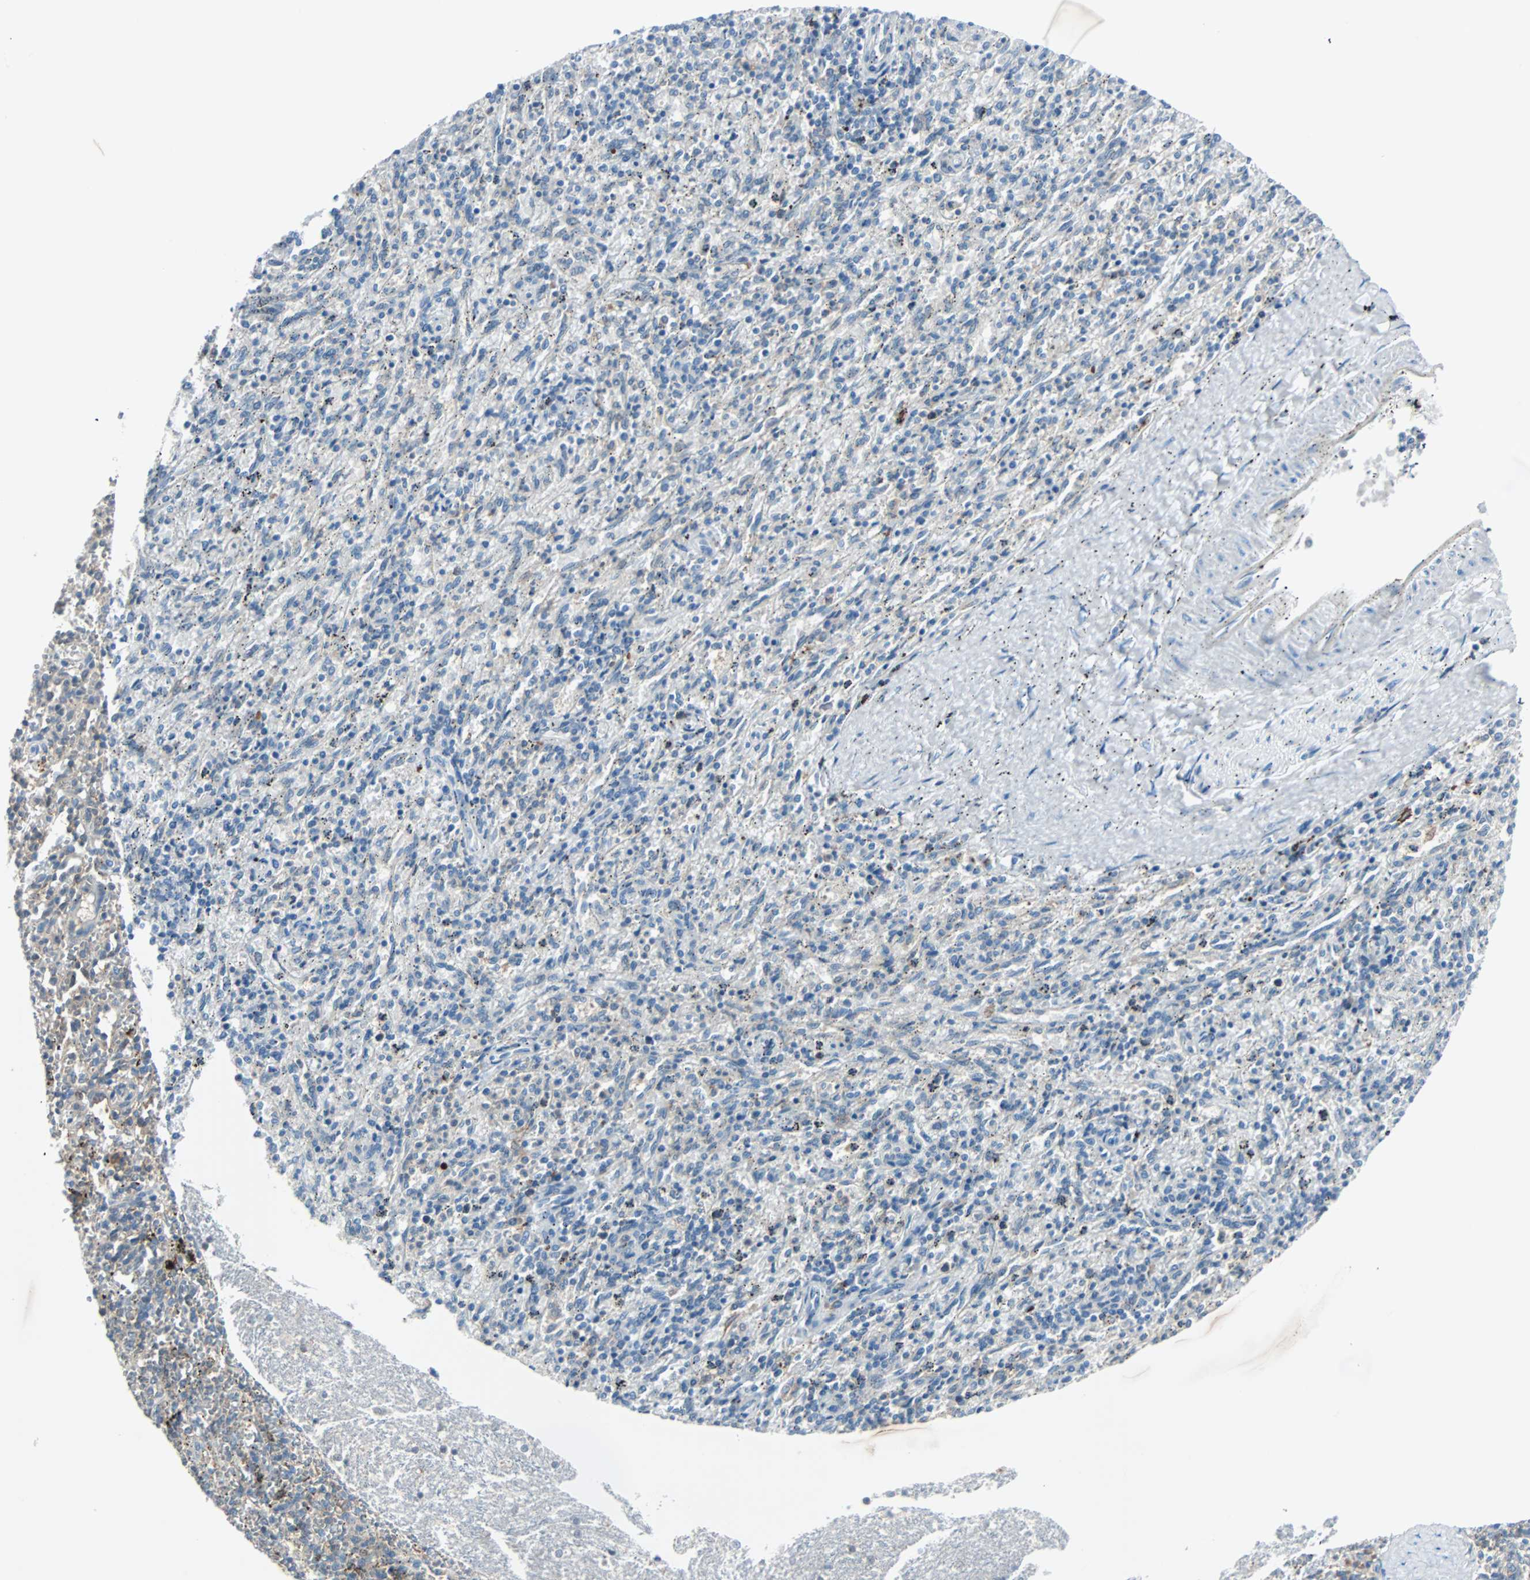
{"staining": {"intensity": "weak", "quantity": "<25%", "location": "cytoplasmic/membranous"}, "tissue": "spleen", "cell_type": "Cells in red pulp", "image_type": "normal", "snomed": [{"axis": "morphology", "description": "Normal tissue, NOS"}, {"axis": "topography", "description": "Spleen"}], "caption": "A high-resolution micrograph shows immunohistochemistry (IHC) staining of normal spleen, which demonstrates no significant positivity in cells in red pulp. (IHC, brightfield microscopy, high magnification).", "gene": "SMIM8", "patient": {"sex": "female", "age": 10}}